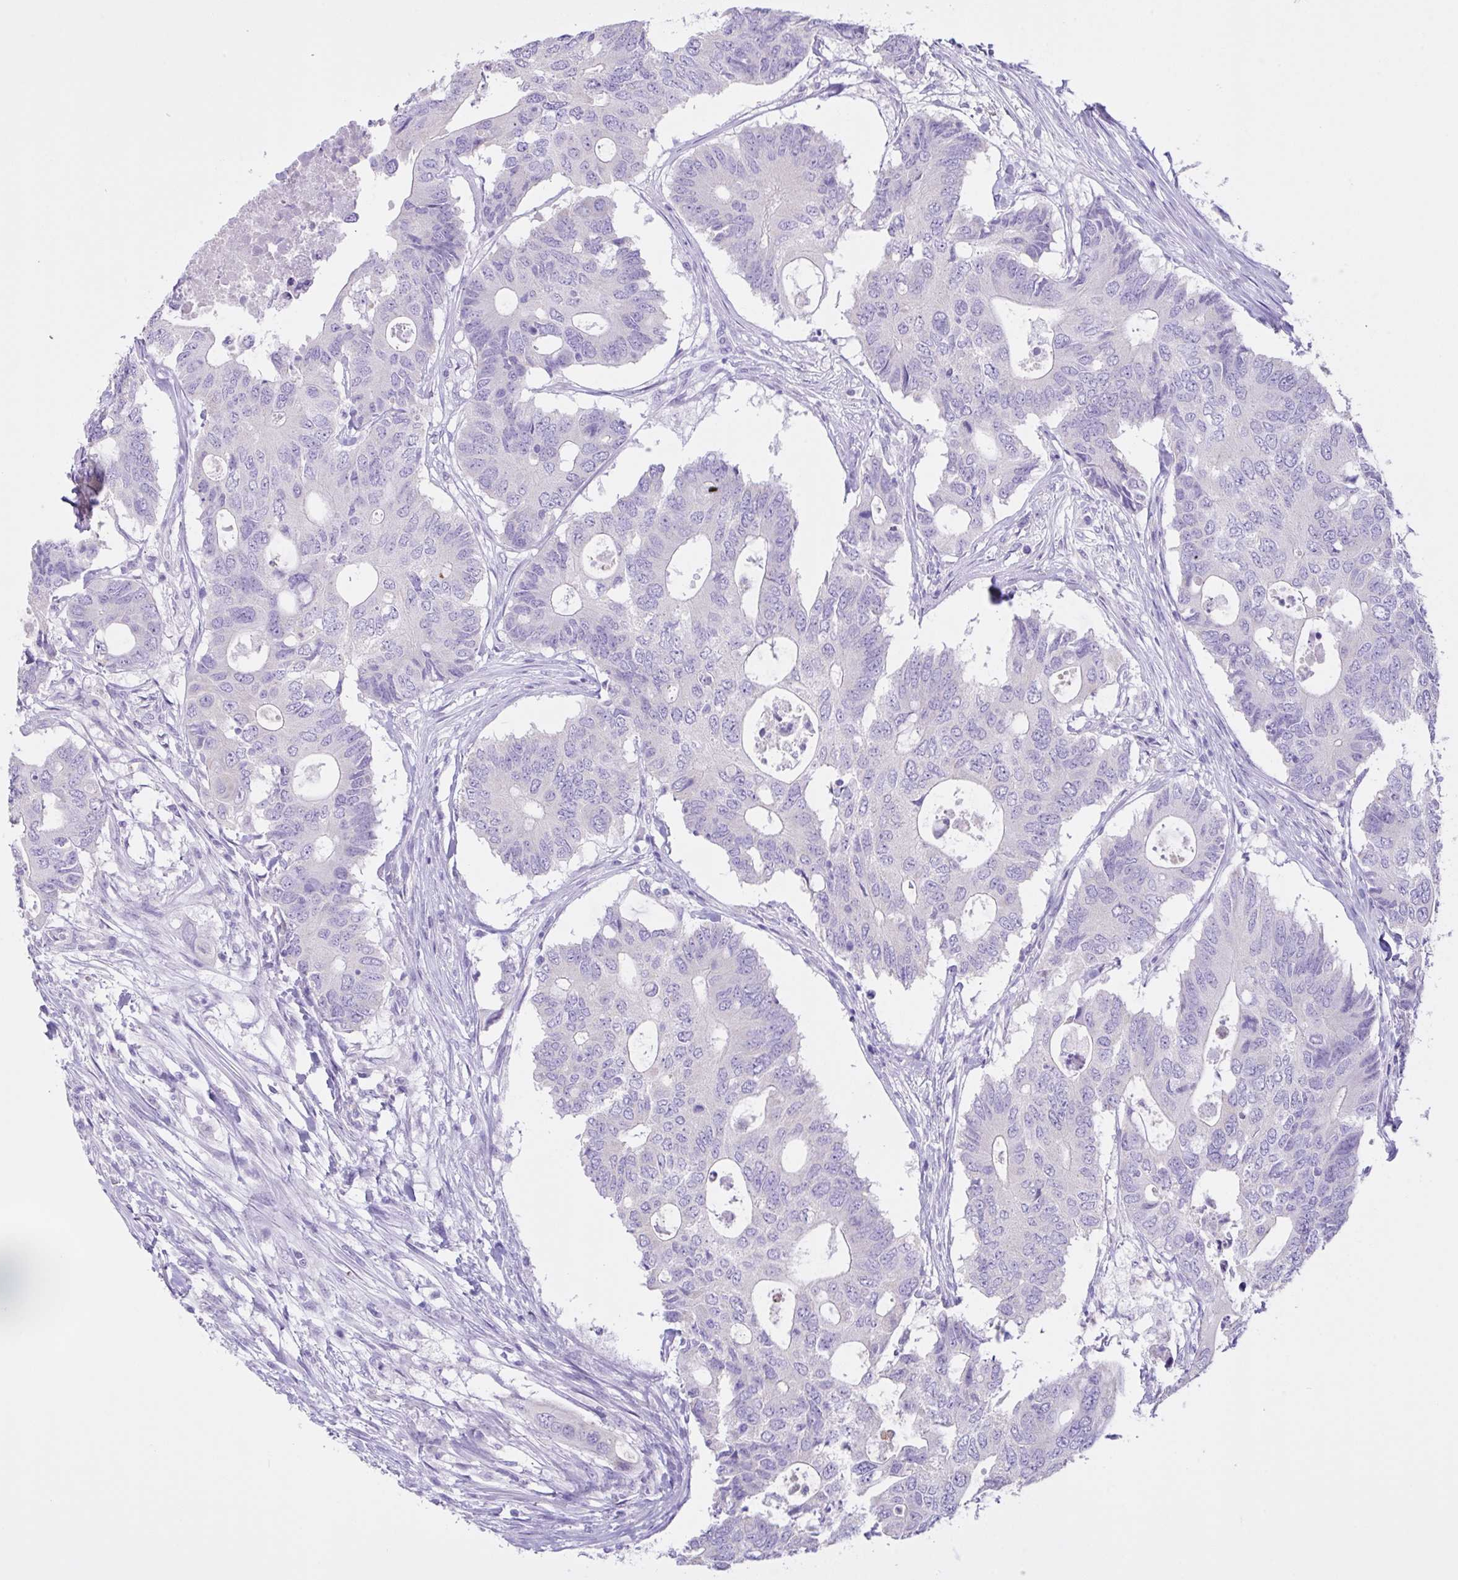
{"staining": {"intensity": "negative", "quantity": "none", "location": "none"}, "tissue": "colorectal cancer", "cell_type": "Tumor cells", "image_type": "cancer", "snomed": [{"axis": "morphology", "description": "Adenocarcinoma, NOS"}, {"axis": "topography", "description": "Colon"}], "caption": "Human adenocarcinoma (colorectal) stained for a protein using immunohistochemistry (IHC) demonstrates no staining in tumor cells.", "gene": "CST11", "patient": {"sex": "male", "age": 71}}